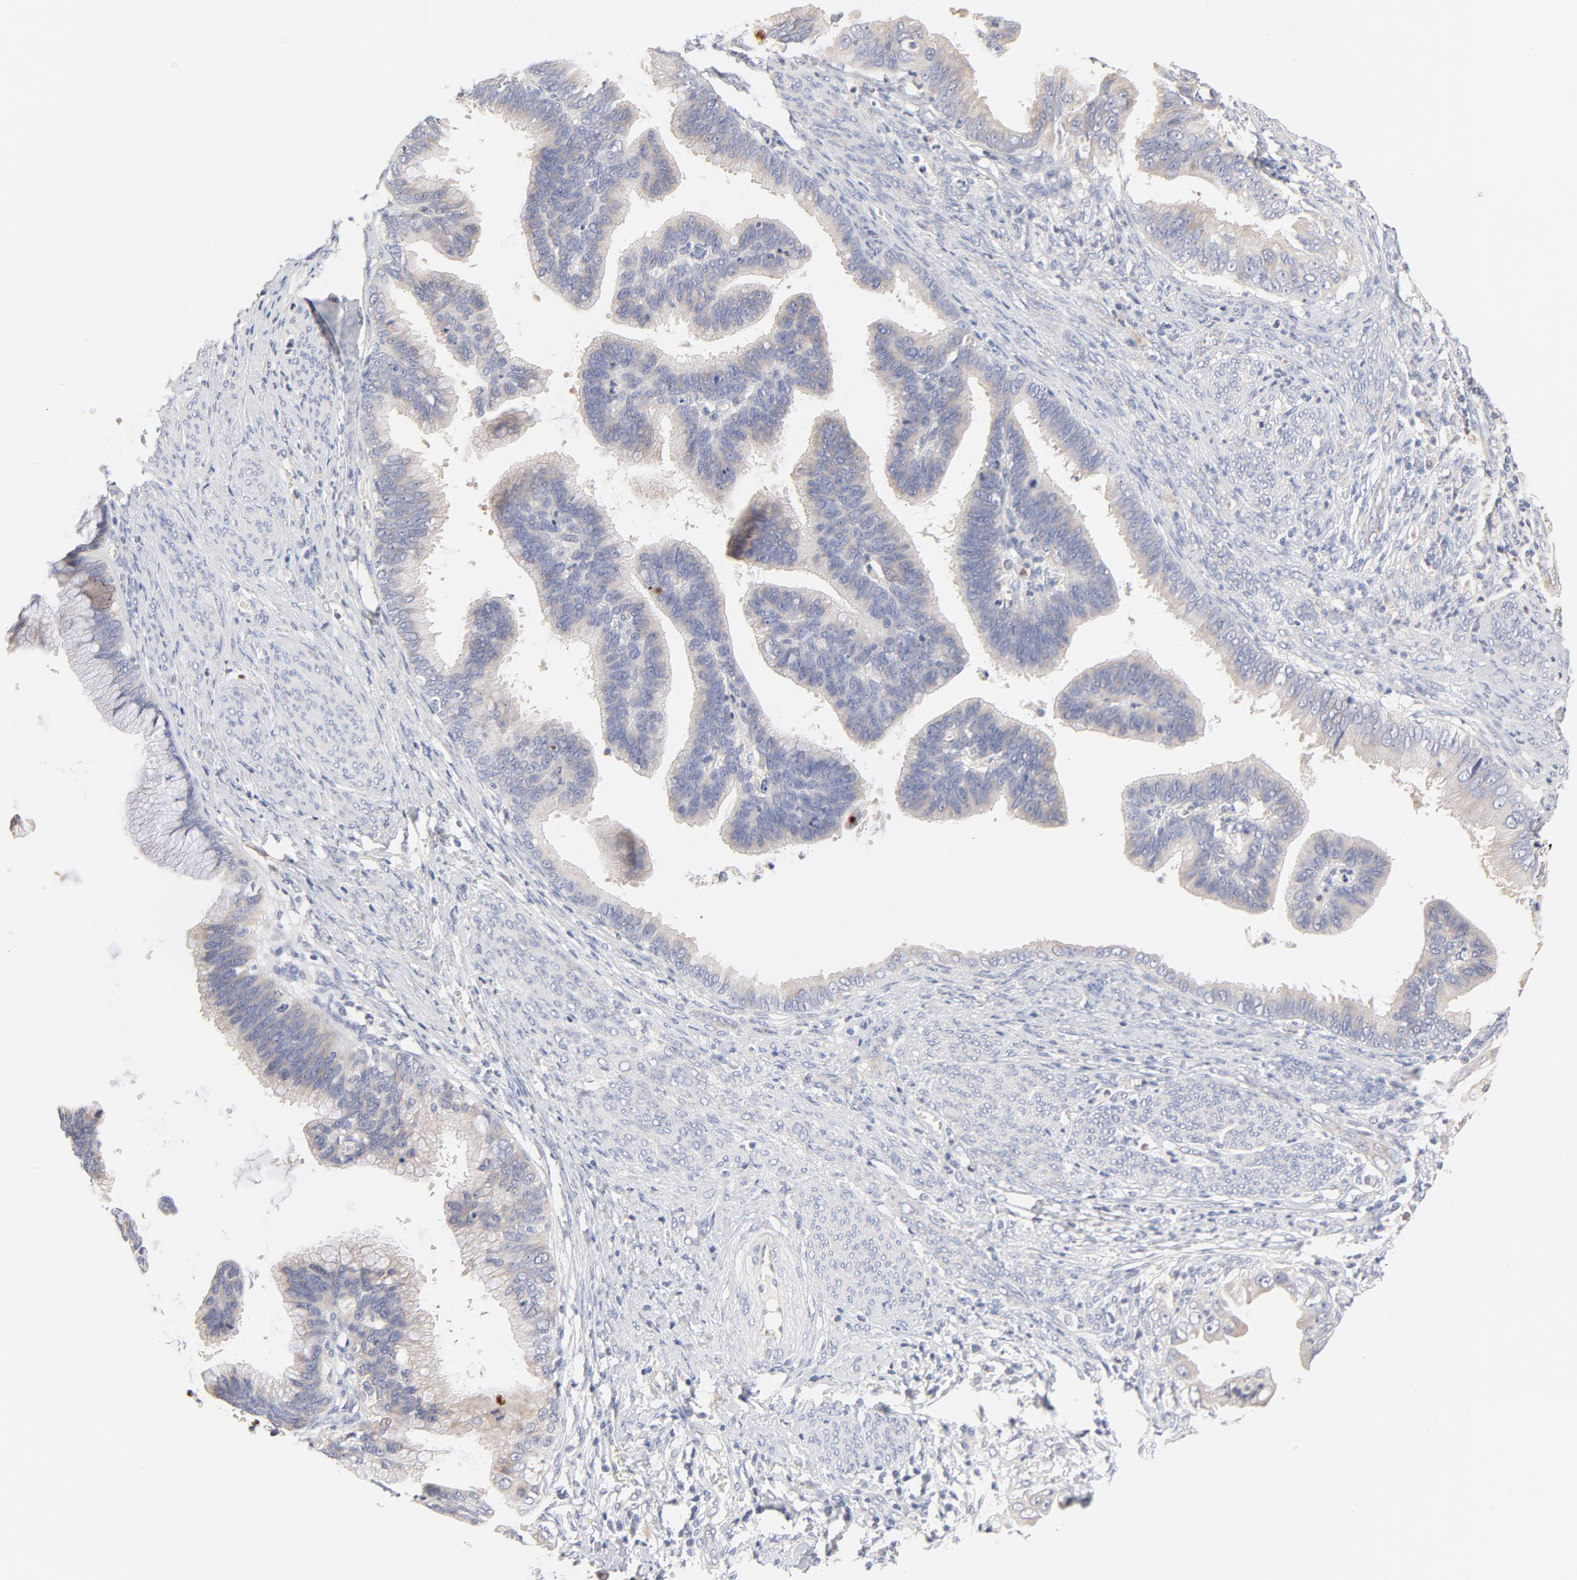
{"staining": {"intensity": "negative", "quantity": "none", "location": "none"}, "tissue": "cervical cancer", "cell_type": "Tumor cells", "image_type": "cancer", "snomed": [{"axis": "morphology", "description": "Adenocarcinoma, NOS"}, {"axis": "topography", "description": "Cervix"}], "caption": "Immunohistochemistry of cervical cancer demonstrates no expression in tumor cells. (Brightfield microscopy of DAB (3,3'-diaminobenzidine) immunohistochemistry (IHC) at high magnification).", "gene": "MTERF2", "patient": {"sex": "female", "age": 47}}